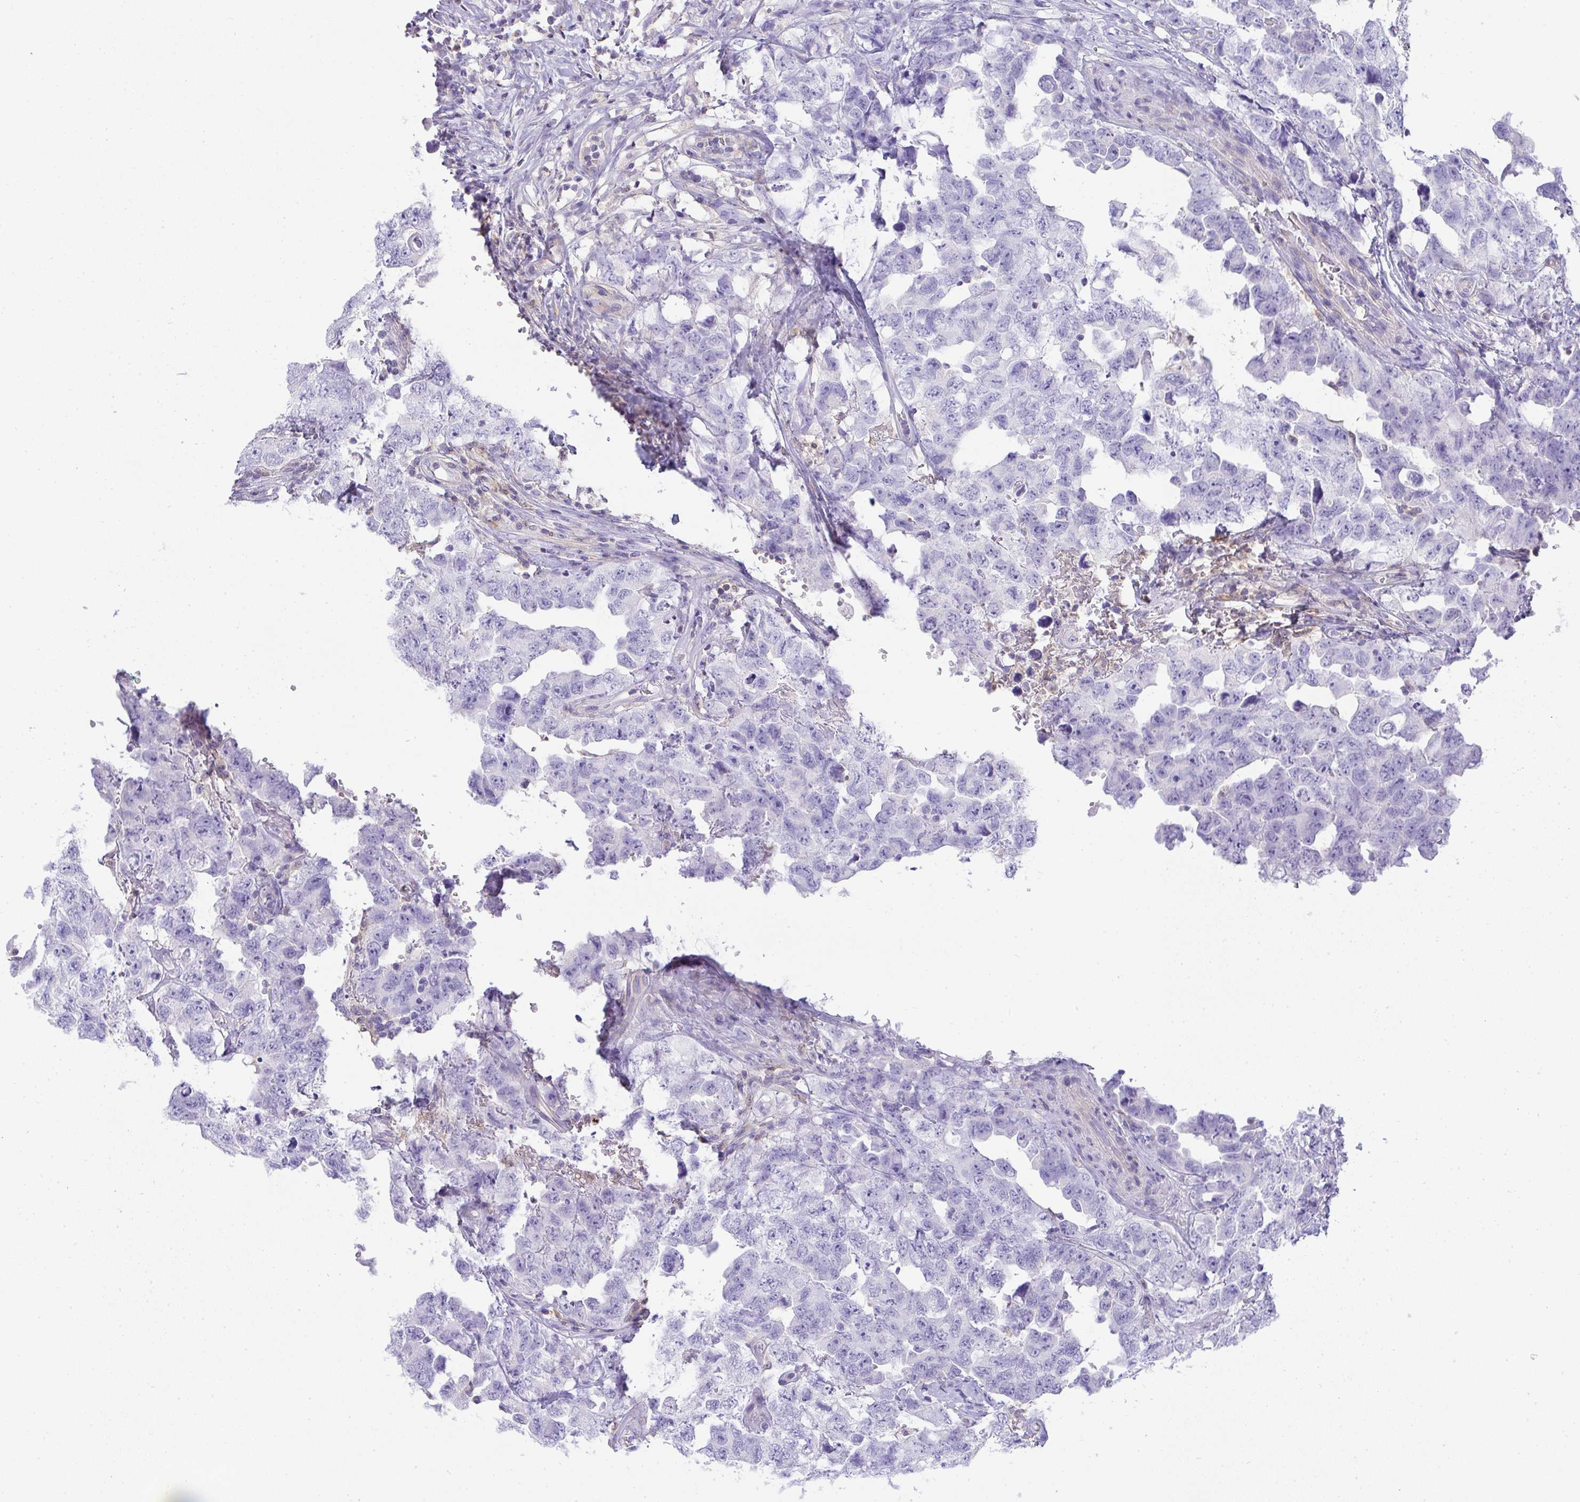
{"staining": {"intensity": "negative", "quantity": "none", "location": "none"}, "tissue": "testis cancer", "cell_type": "Tumor cells", "image_type": "cancer", "snomed": [{"axis": "morphology", "description": "Carcinoma, Embryonal, NOS"}, {"axis": "topography", "description": "Testis"}], "caption": "High magnification brightfield microscopy of testis cancer (embryonal carcinoma) stained with DAB (3,3'-diaminobenzidine) (brown) and counterstained with hematoxylin (blue): tumor cells show no significant positivity.", "gene": "TNFAIP8", "patient": {"sex": "male", "age": 22}}